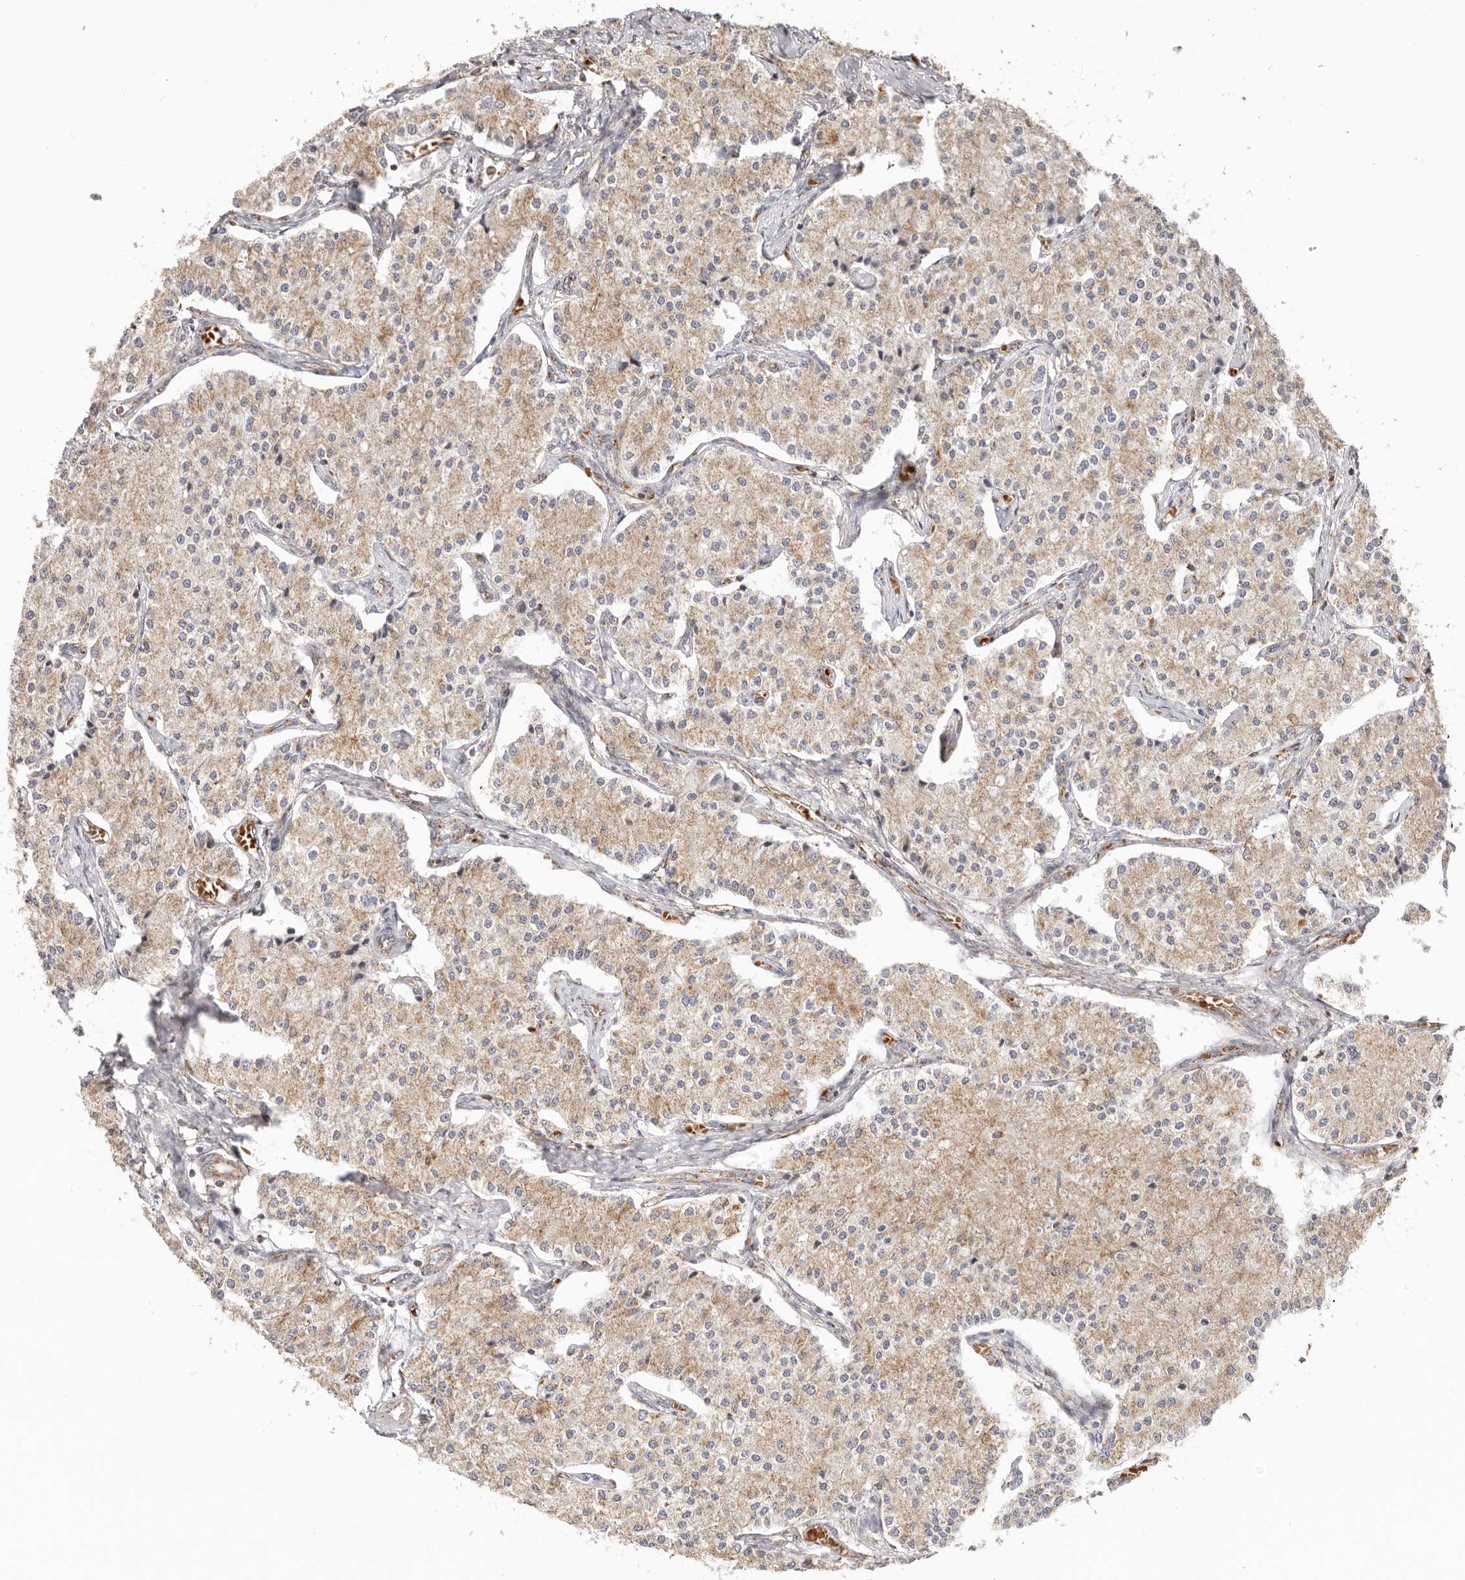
{"staining": {"intensity": "moderate", "quantity": ">75%", "location": "cytoplasmic/membranous"}, "tissue": "carcinoid", "cell_type": "Tumor cells", "image_type": "cancer", "snomed": [{"axis": "morphology", "description": "Carcinoid, malignant, NOS"}, {"axis": "topography", "description": "Colon"}], "caption": "Protein staining exhibits moderate cytoplasmic/membranous expression in approximately >75% of tumor cells in malignant carcinoid. (DAB (3,3'-diaminobenzidine) IHC, brown staining for protein, blue staining for nuclei).", "gene": "NDUFB11", "patient": {"sex": "female", "age": 52}}